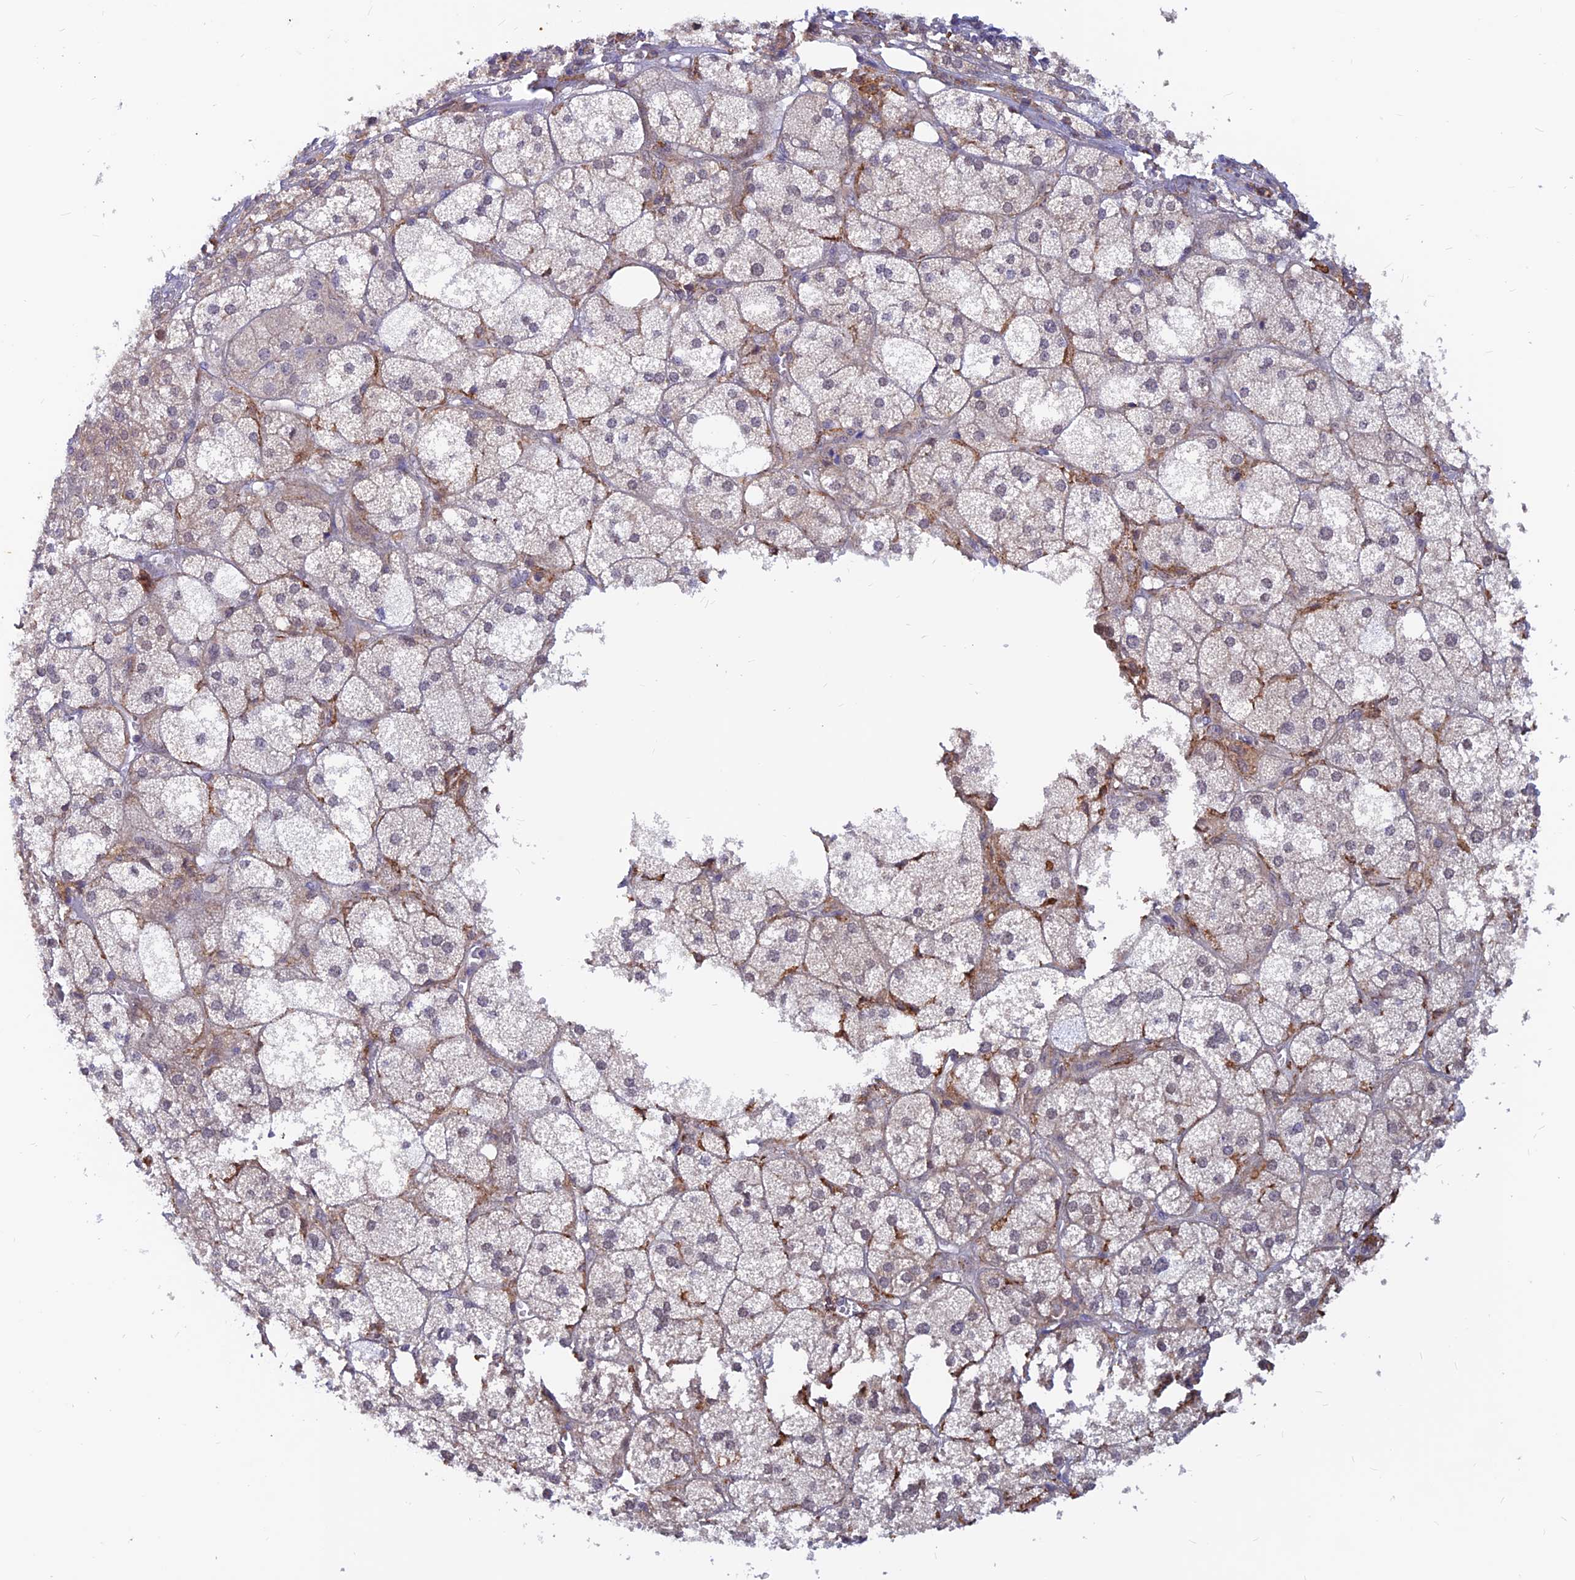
{"staining": {"intensity": "moderate", "quantity": "25%-75%", "location": "cytoplasmic/membranous"}, "tissue": "adrenal gland", "cell_type": "Glandular cells", "image_type": "normal", "snomed": [{"axis": "morphology", "description": "Normal tissue, NOS"}, {"axis": "topography", "description": "Adrenal gland"}], "caption": "About 25%-75% of glandular cells in normal human adrenal gland exhibit moderate cytoplasmic/membranous protein staining as visualized by brown immunohistochemical staining.", "gene": "DNAJC16", "patient": {"sex": "female", "age": 61}}